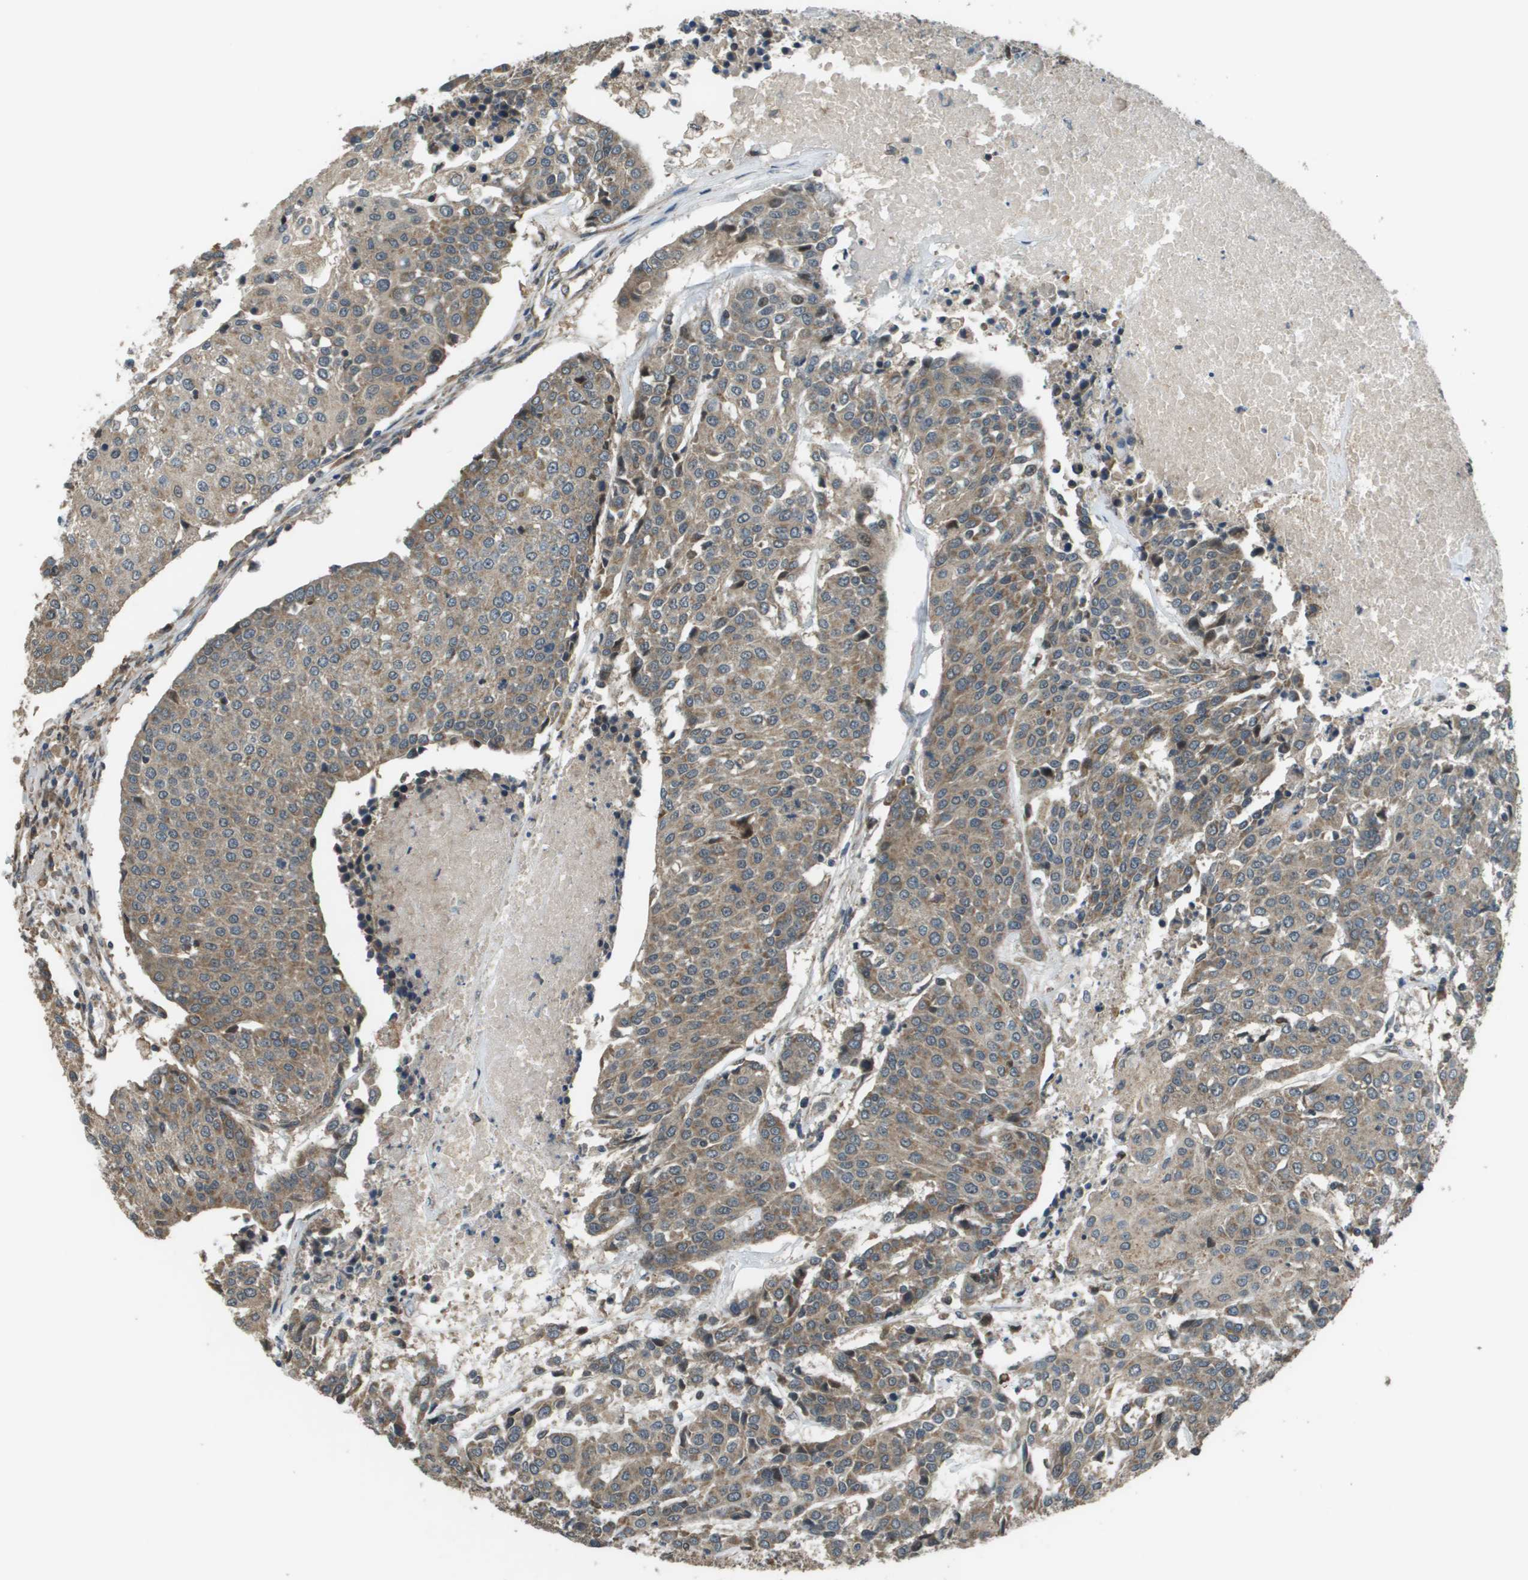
{"staining": {"intensity": "moderate", "quantity": ">75%", "location": "cytoplasmic/membranous"}, "tissue": "urothelial cancer", "cell_type": "Tumor cells", "image_type": "cancer", "snomed": [{"axis": "morphology", "description": "Urothelial carcinoma, High grade"}, {"axis": "topography", "description": "Urinary bladder"}], "caption": "Immunohistochemical staining of human urothelial carcinoma (high-grade) demonstrates moderate cytoplasmic/membranous protein expression in about >75% of tumor cells. (DAB IHC with brightfield microscopy, high magnification).", "gene": "PLPBP", "patient": {"sex": "female", "age": 85}}